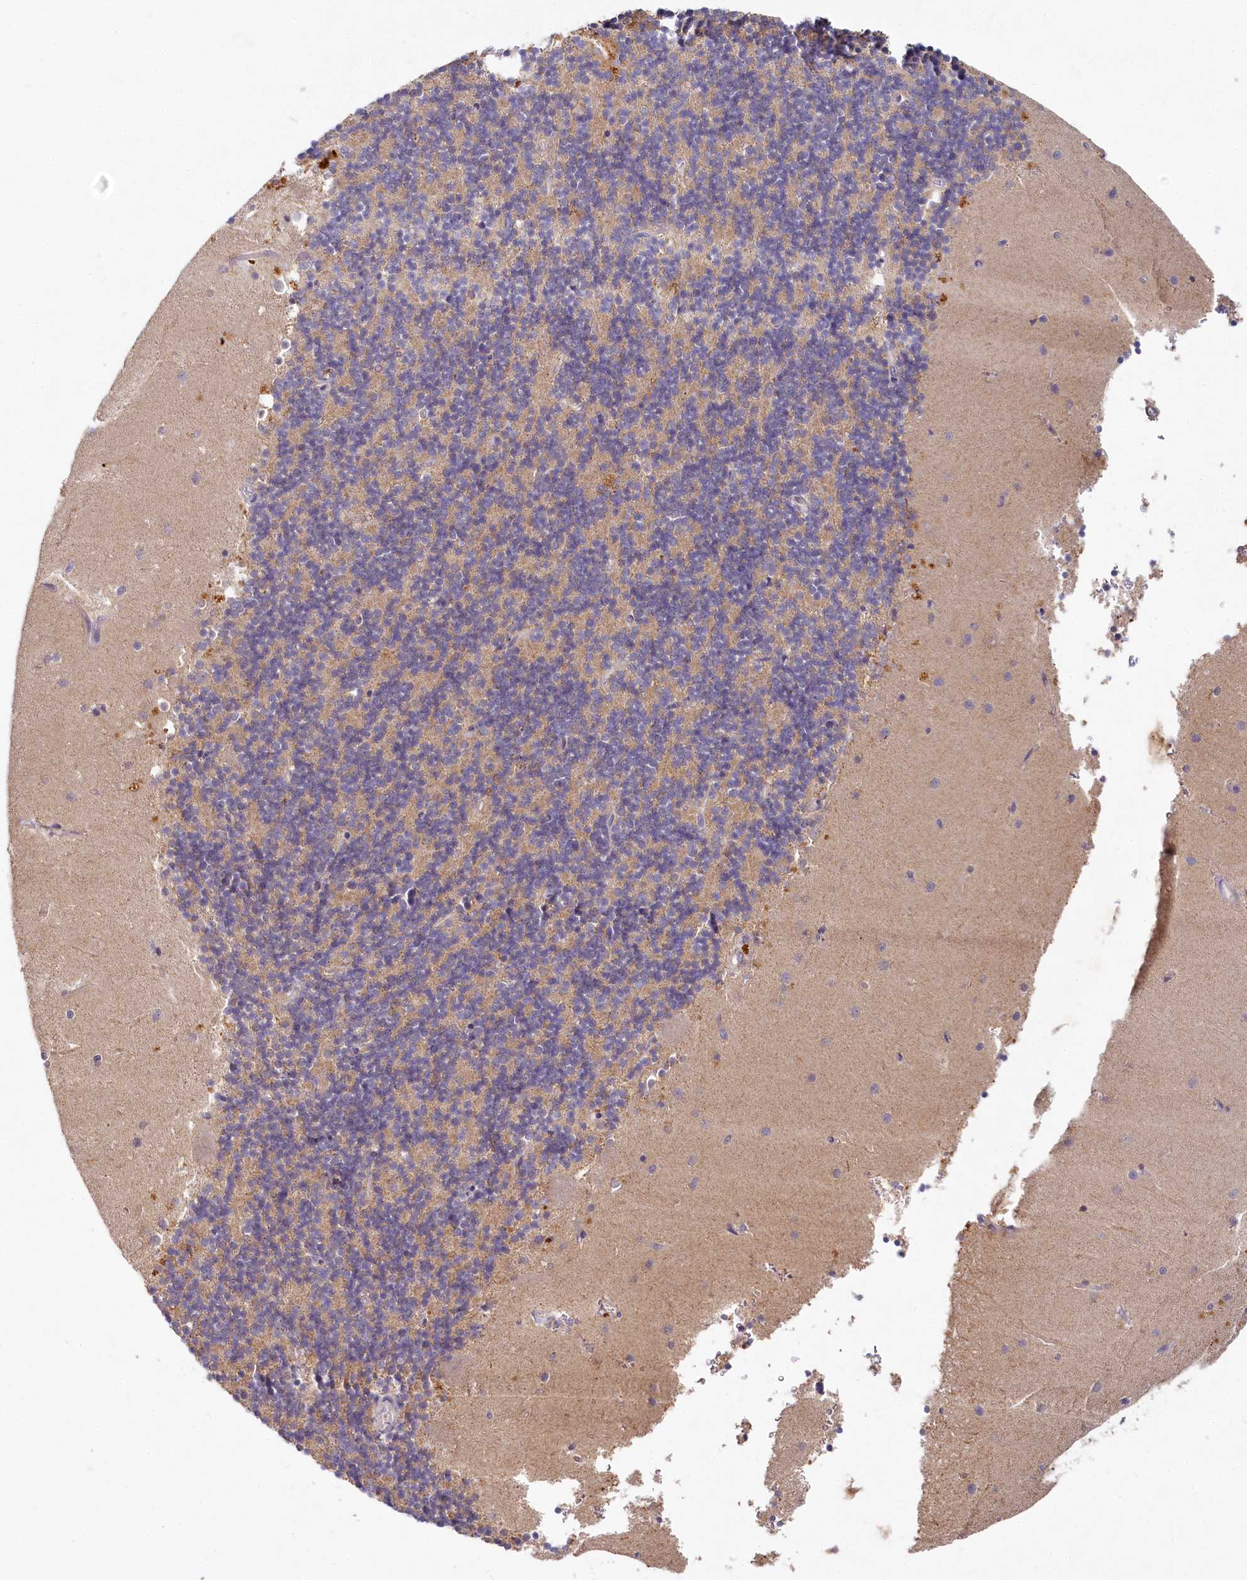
{"staining": {"intensity": "weak", "quantity": ">75%", "location": "cytoplasmic/membranous"}, "tissue": "cerebellum", "cell_type": "Cells in granular layer", "image_type": "normal", "snomed": [{"axis": "morphology", "description": "Normal tissue, NOS"}, {"axis": "topography", "description": "Cerebellum"}], "caption": "A micrograph of cerebellum stained for a protein shows weak cytoplasmic/membranous brown staining in cells in granular layer.", "gene": "HERC3", "patient": {"sex": "male", "age": 54}}